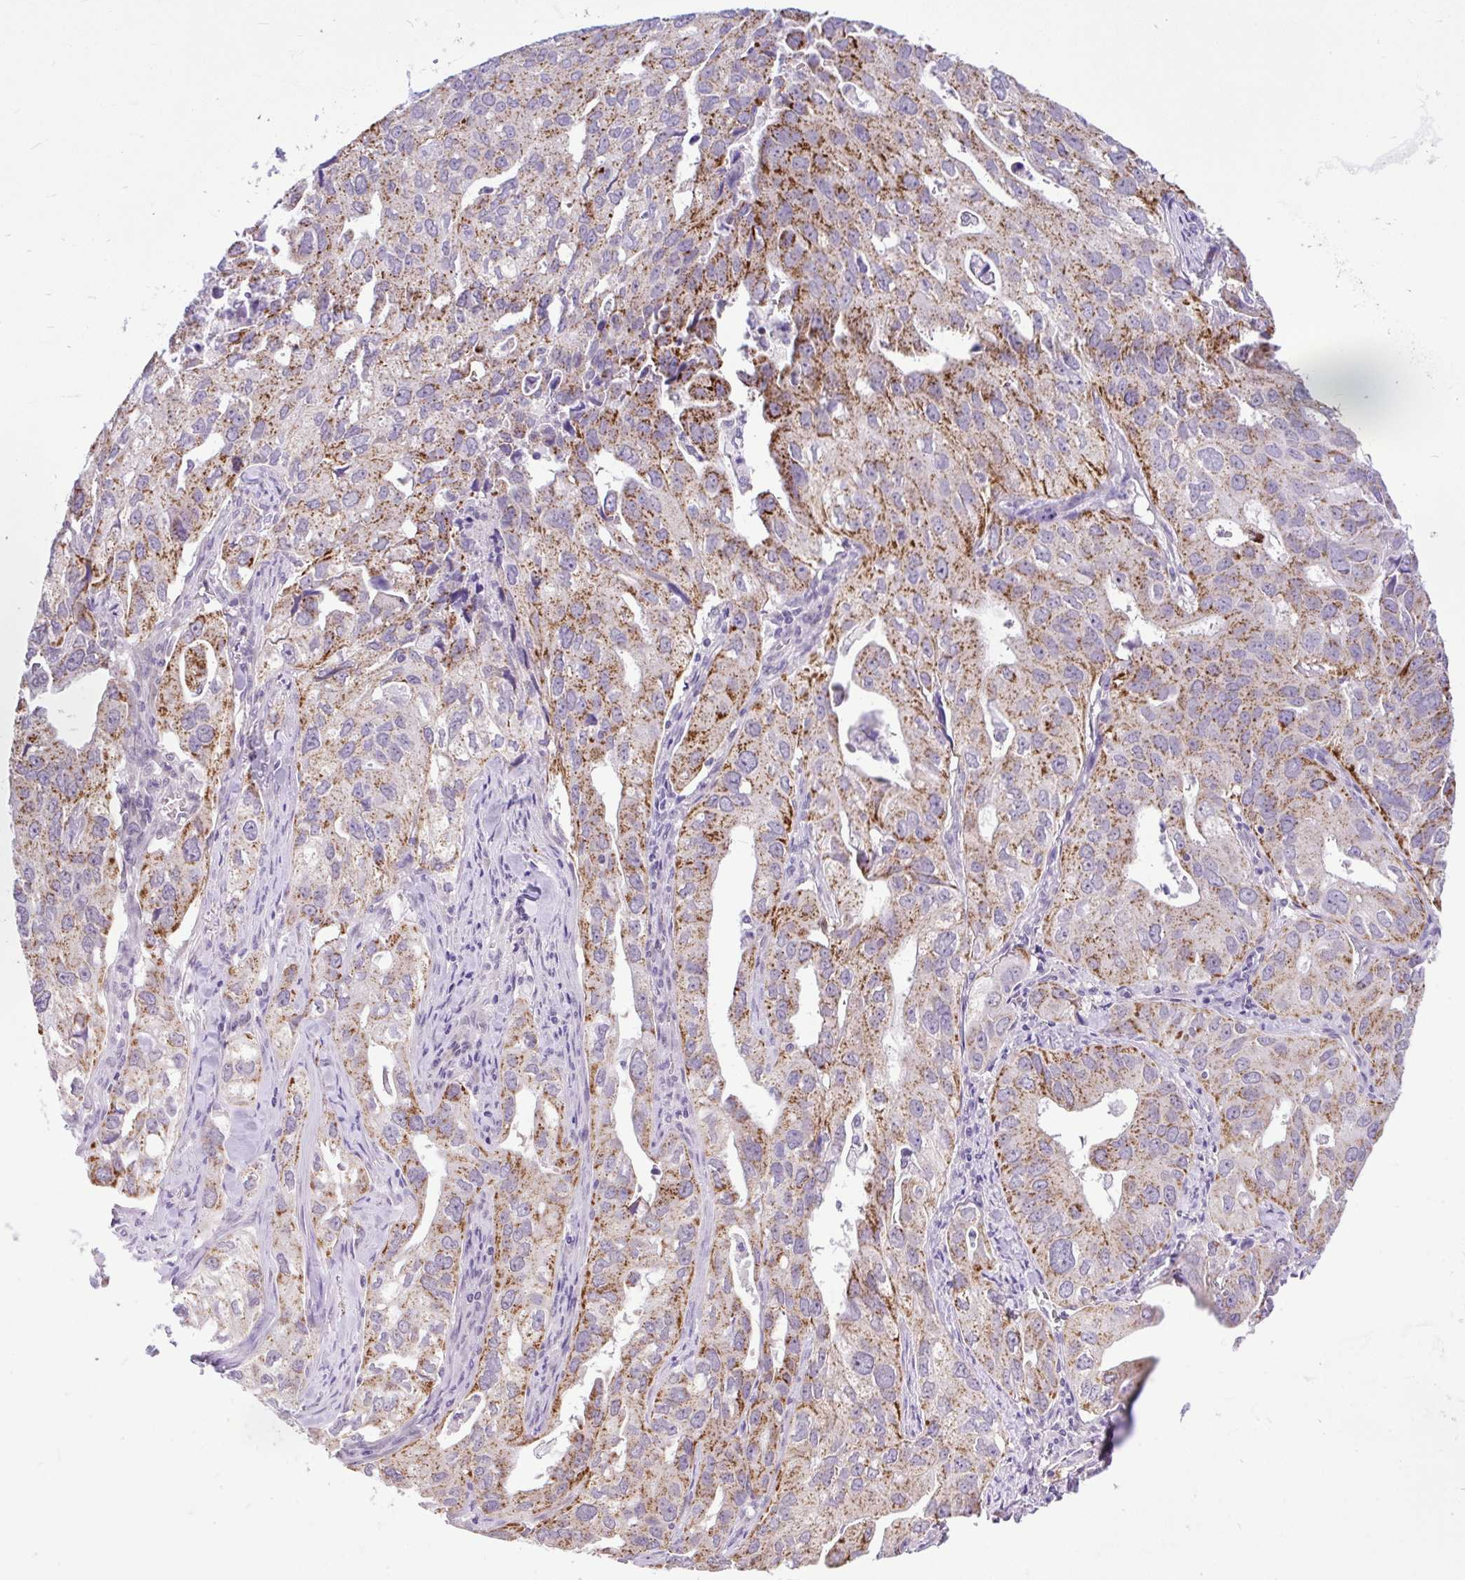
{"staining": {"intensity": "moderate", "quantity": "25%-75%", "location": "cytoplasmic/membranous"}, "tissue": "lung cancer", "cell_type": "Tumor cells", "image_type": "cancer", "snomed": [{"axis": "morphology", "description": "Adenocarcinoma, NOS"}, {"axis": "topography", "description": "Lung"}], "caption": "Protein staining by immunohistochemistry (IHC) reveals moderate cytoplasmic/membranous staining in about 25%-75% of tumor cells in lung adenocarcinoma. (DAB (3,3'-diaminobenzidine) IHC with brightfield microscopy, high magnification).", "gene": "PYCR2", "patient": {"sex": "male", "age": 48}}